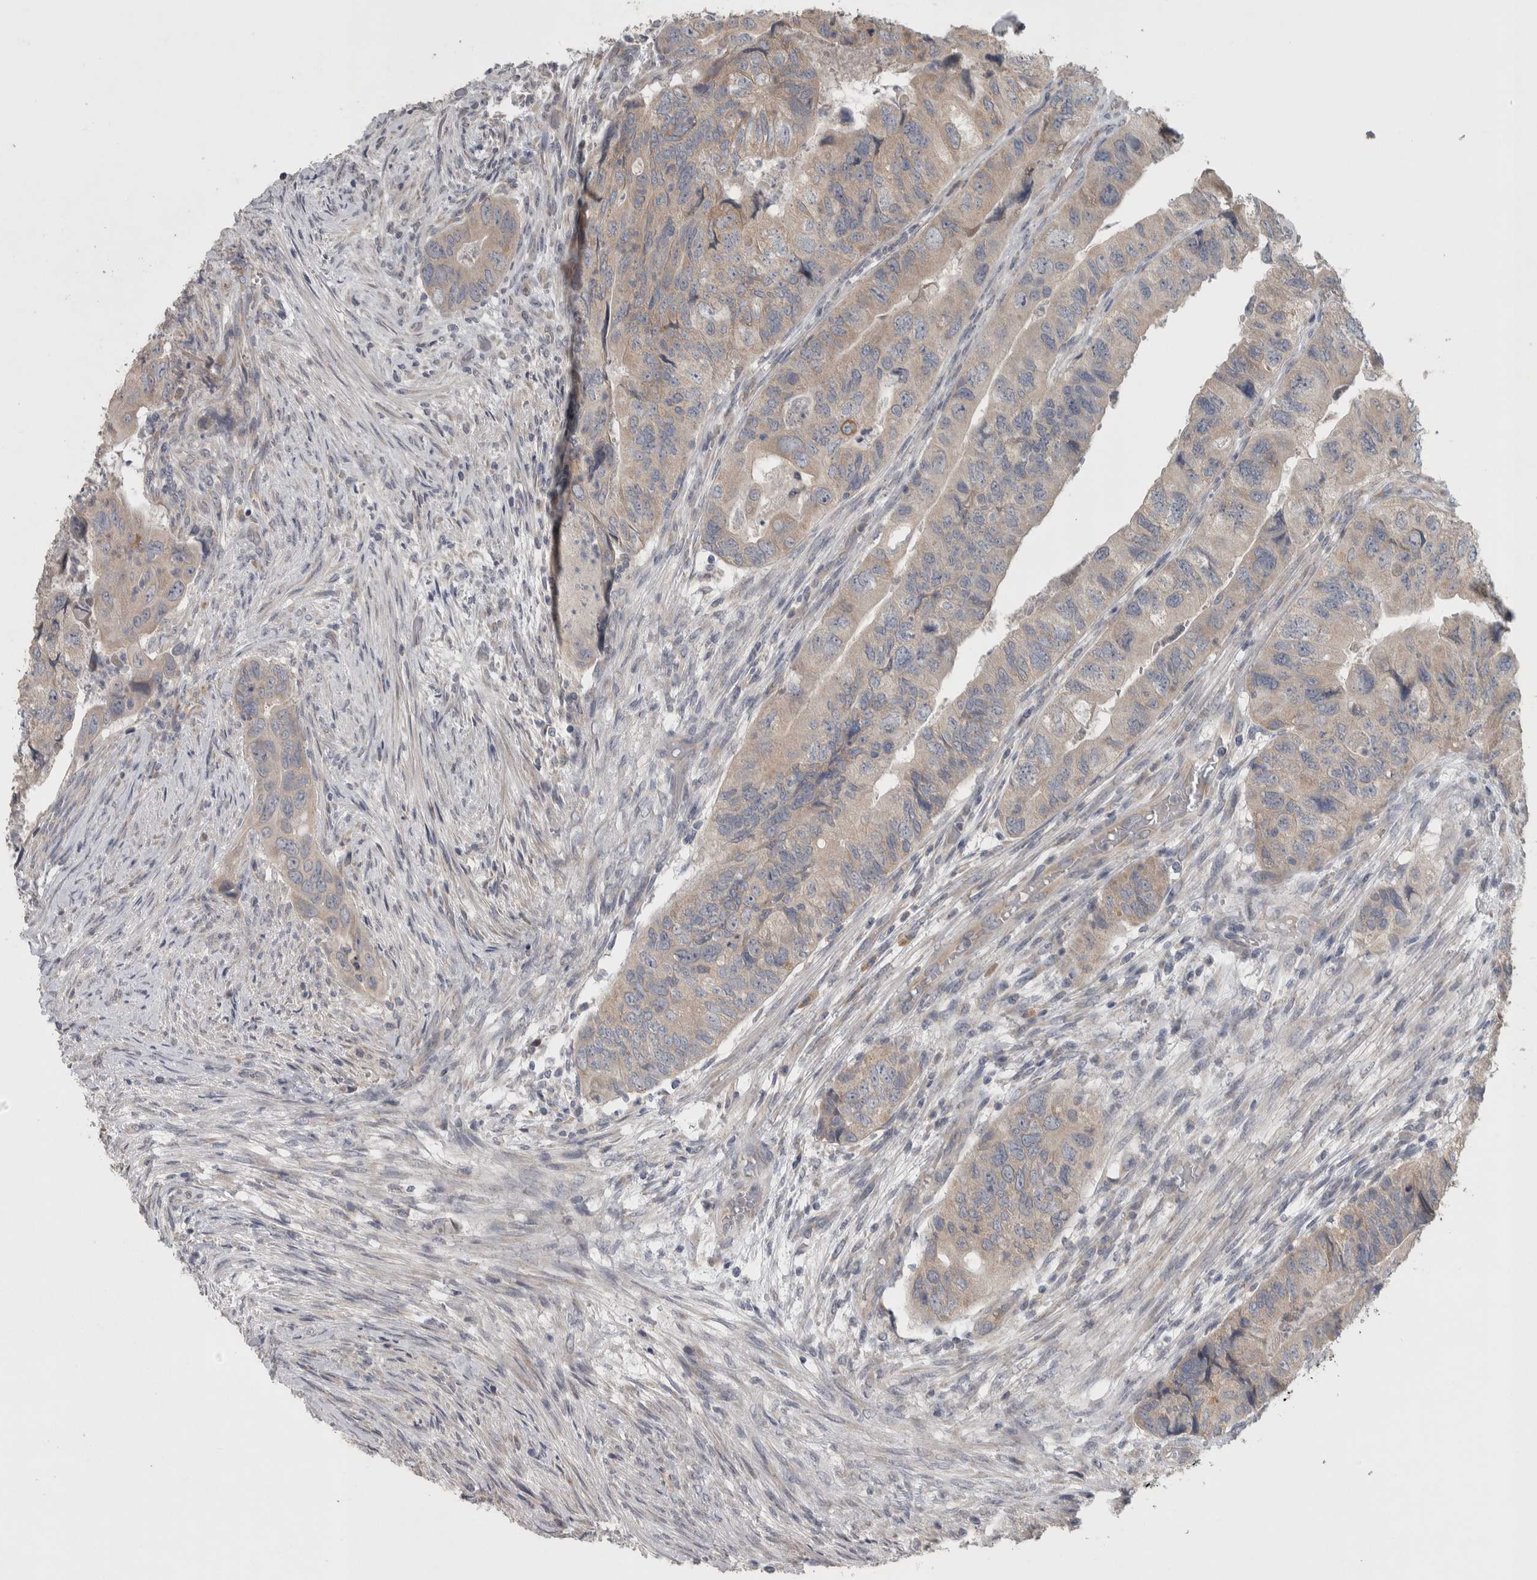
{"staining": {"intensity": "weak", "quantity": ">75%", "location": "cytoplasmic/membranous"}, "tissue": "colorectal cancer", "cell_type": "Tumor cells", "image_type": "cancer", "snomed": [{"axis": "morphology", "description": "Adenocarcinoma, NOS"}, {"axis": "topography", "description": "Rectum"}], "caption": "DAB (3,3'-diaminobenzidine) immunohistochemical staining of colorectal adenocarcinoma demonstrates weak cytoplasmic/membranous protein positivity in approximately >75% of tumor cells. The staining is performed using DAB brown chromogen to label protein expression. The nuclei are counter-stained blue using hematoxylin.", "gene": "SRP68", "patient": {"sex": "male", "age": 63}}